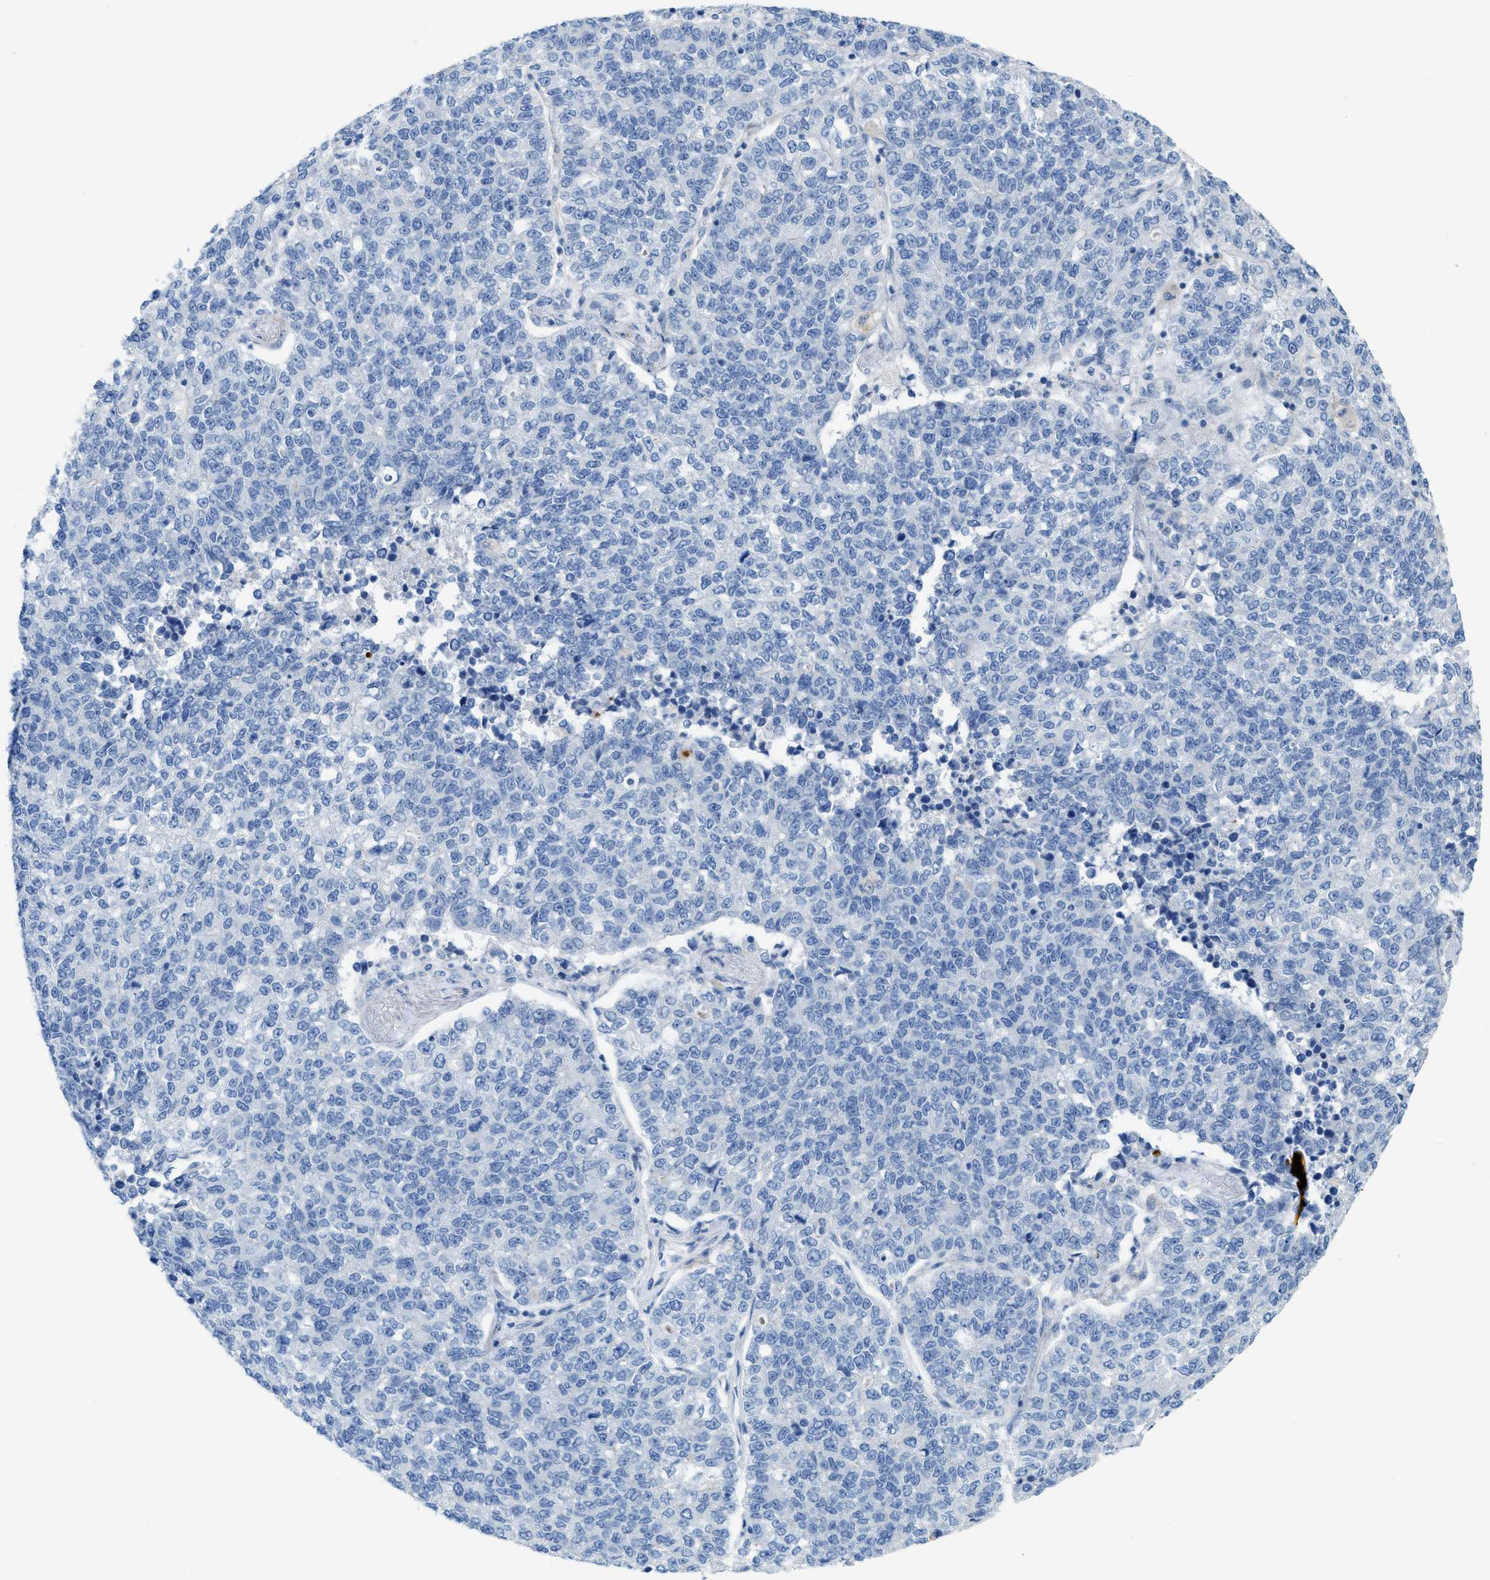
{"staining": {"intensity": "negative", "quantity": "none", "location": "none"}, "tissue": "lung cancer", "cell_type": "Tumor cells", "image_type": "cancer", "snomed": [{"axis": "morphology", "description": "Adenocarcinoma, NOS"}, {"axis": "topography", "description": "Lung"}], "caption": "Immunohistochemical staining of human adenocarcinoma (lung) shows no significant expression in tumor cells. (DAB immunohistochemistry (IHC) visualized using brightfield microscopy, high magnification).", "gene": "MPP3", "patient": {"sex": "male", "age": 49}}